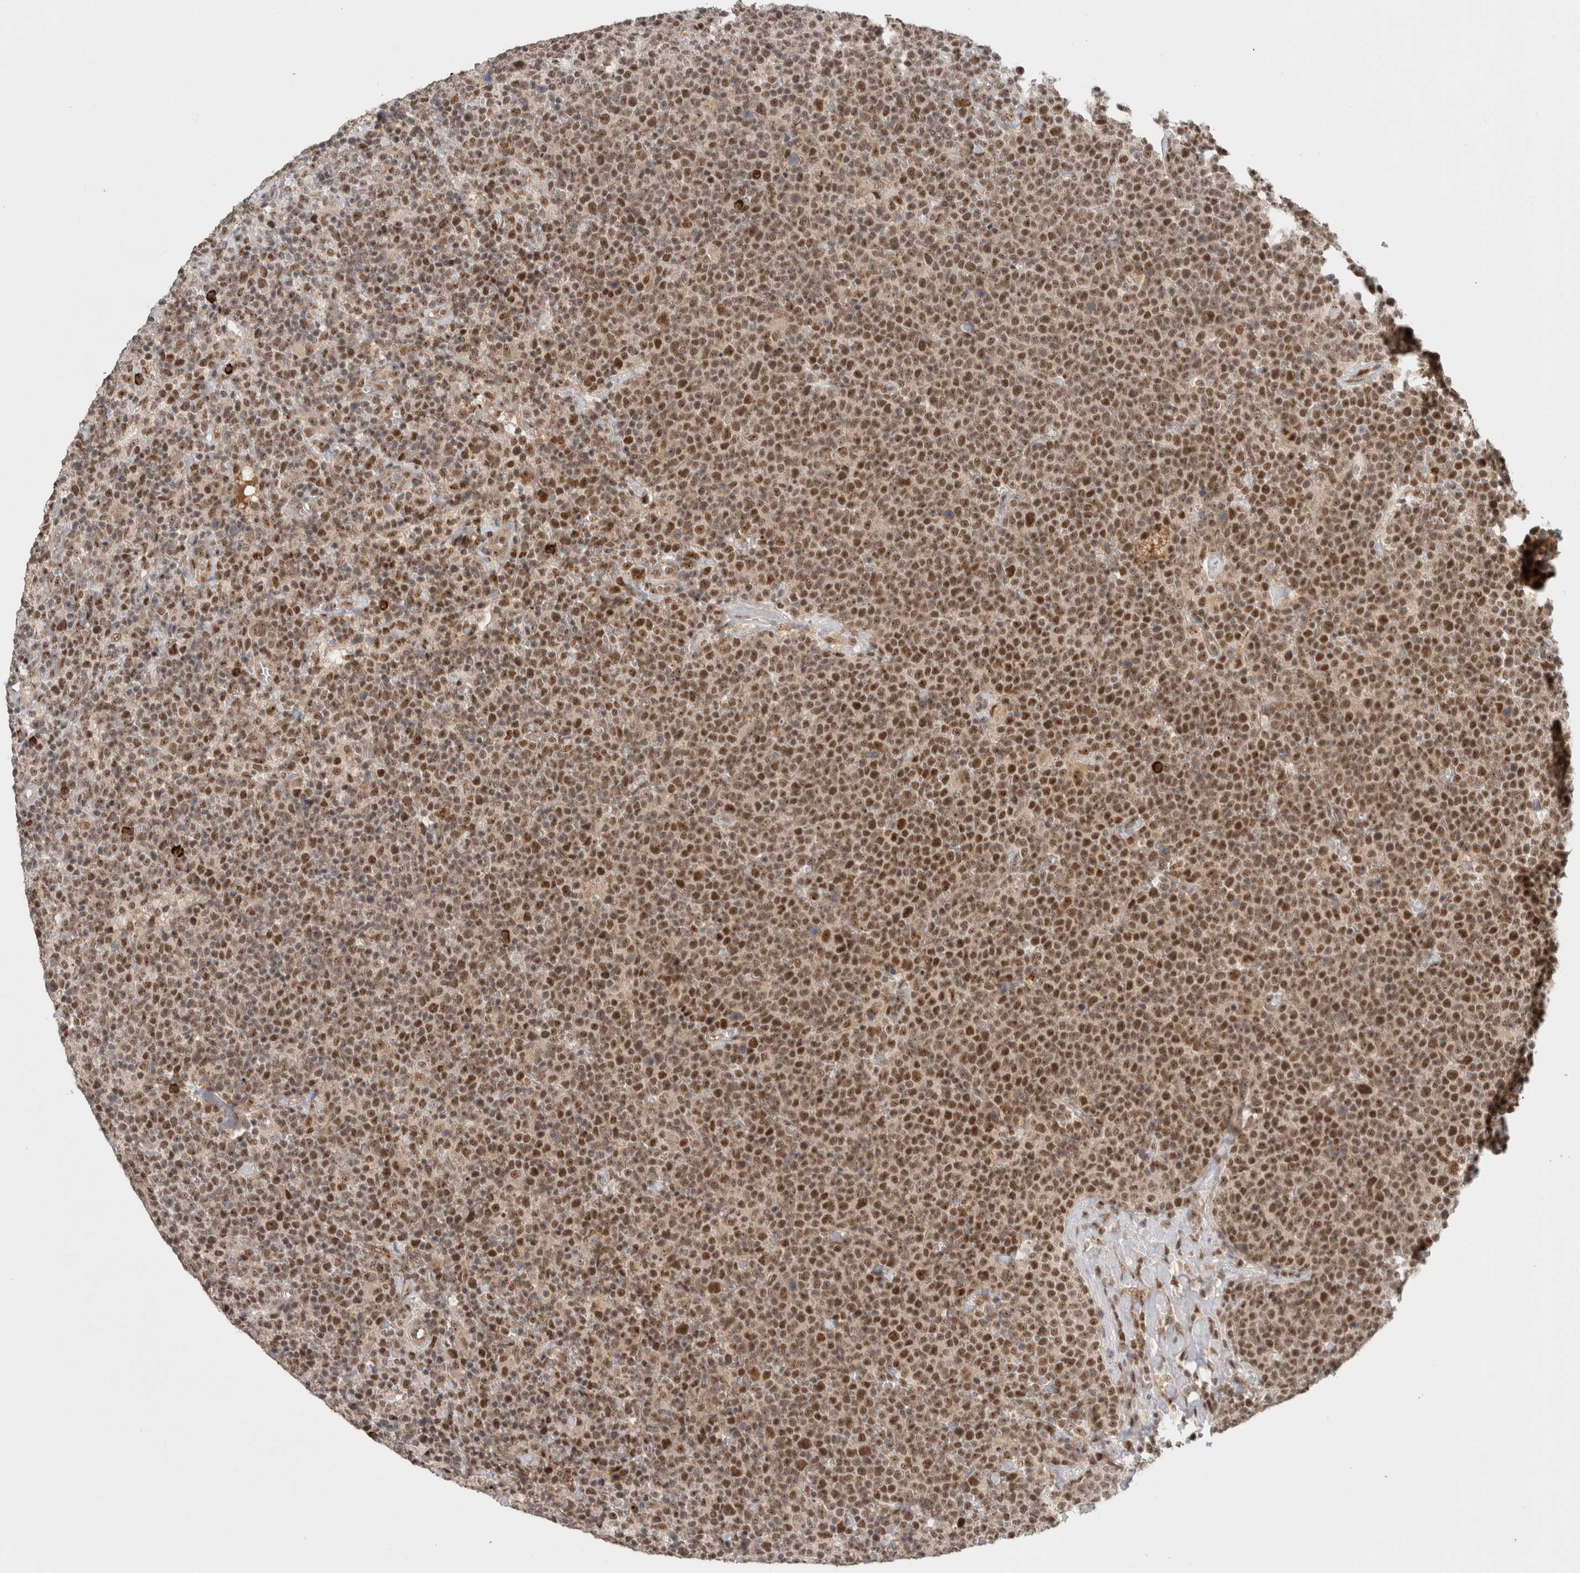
{"staining": {"intensity": "moderate", "quantity": ">75%", "location": "nuclear"}, "tissue": "lymphoma", "cell_type": "Tumor cells", "image_type": "cancer", "snomed": [{"axis": "morphology", "description": "Malignant lymphoma, non-Hodgkin's type, High grade"}, {"axis": "topography", "description": "Lymph node"}], "caption": "Immunohistochemical staining of malignant lymphoma, non-Hodgkin's type (high-grade) demonstrates moderate nuclear protein positivity in approximately >75% of tumor cells.", "gene": "MPHOSPH6", "patient": {"sex": "male", "age": 61}}